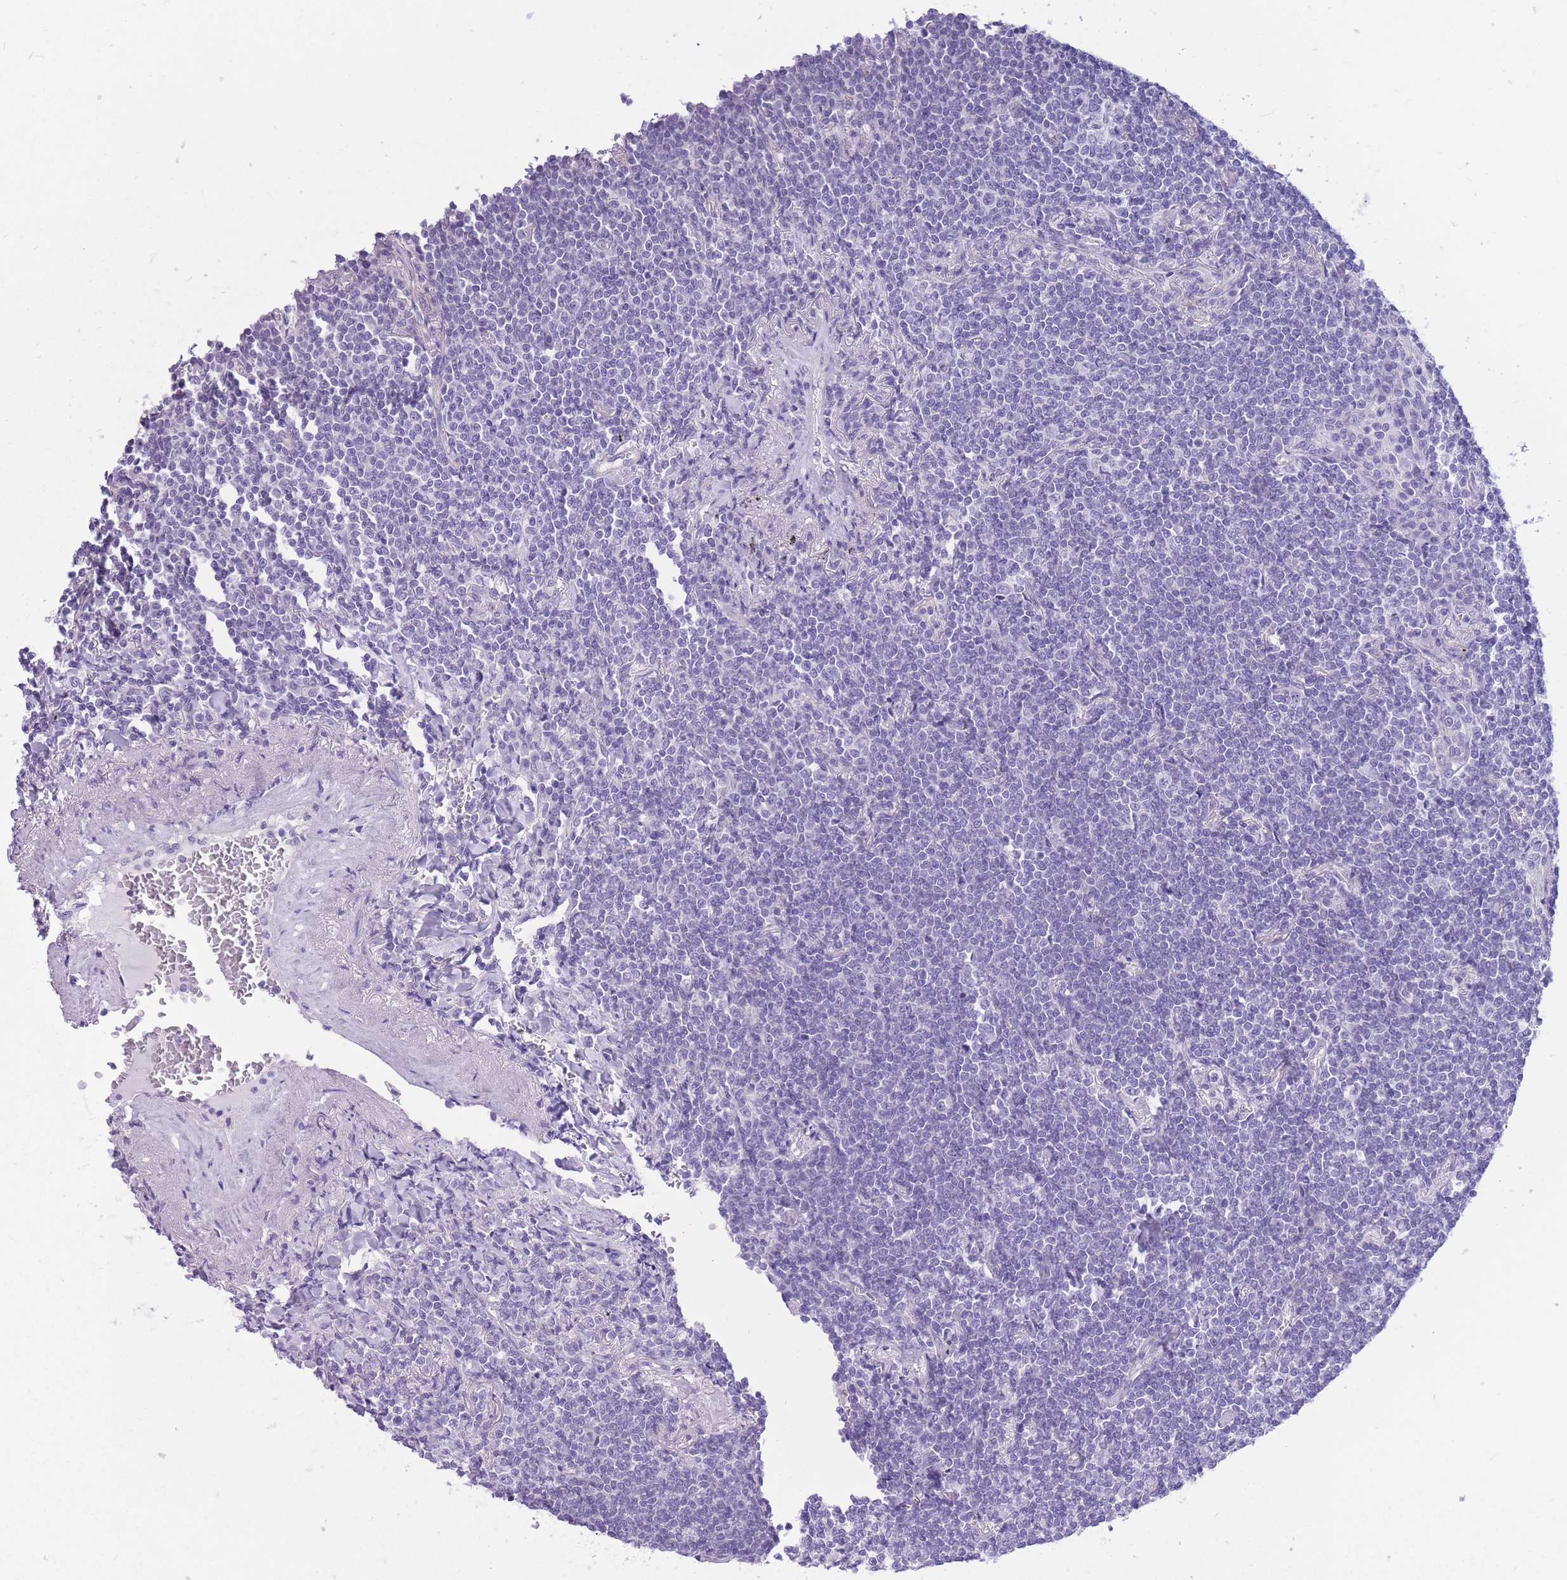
{"staining": {"intensity": "negative", "quantity": "none", "location": "none"}, "tissue": "lymphoma", "cell_type": "Tumor cells", "image_type": "cancer", "snomed": [{"axis": "morphology", "description": "Malignant lymphoma, non-Hodgkin's type, Low grade"}, {"axis": "topography", "description": "Lung"}], "caption": "Tumor cells show no significant protein staining in low-grade malignant lymphoma, non-Hodgkin's type.", "gene": "ZNF311", "patient": {"sex": "female", "age": 71}}